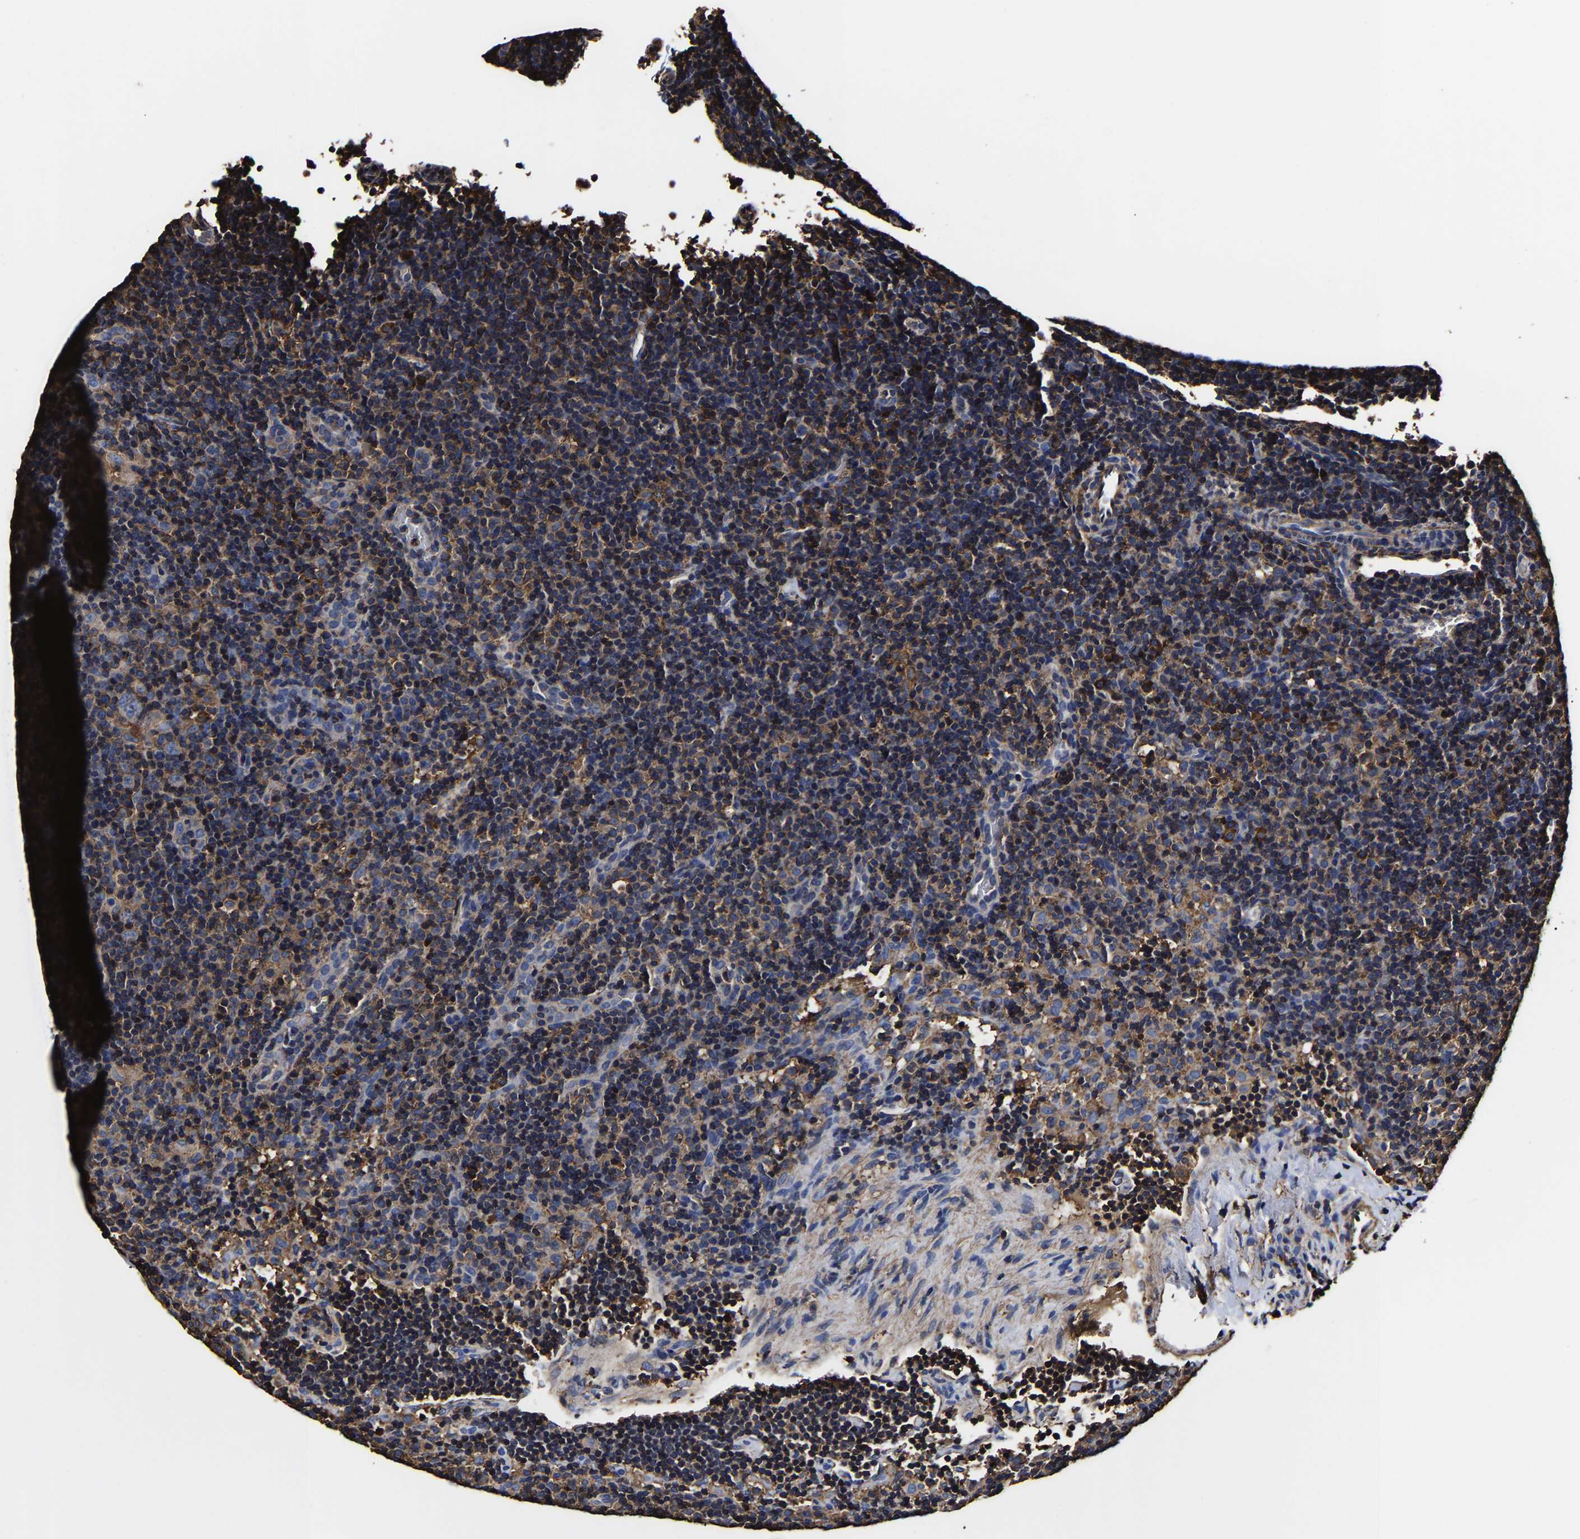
{"staining": {"intensity": "negative", "quantity": "none", "location": "none"}, "tissue": "lymphoma", "cell_type": "Tumor cells", "image_type": "cancer", "snomed": [{"axis": "morphology", "description": "Hodgkin's disease, NOS"}, {"axis": "topography", "description": "Lymph node"}], "caption": "The photomicrograph shows no significant expression in tumor cells of Hodgkin's disease.", "gene": "SSH3", "patient": {"sex": "female", "age": 57}}